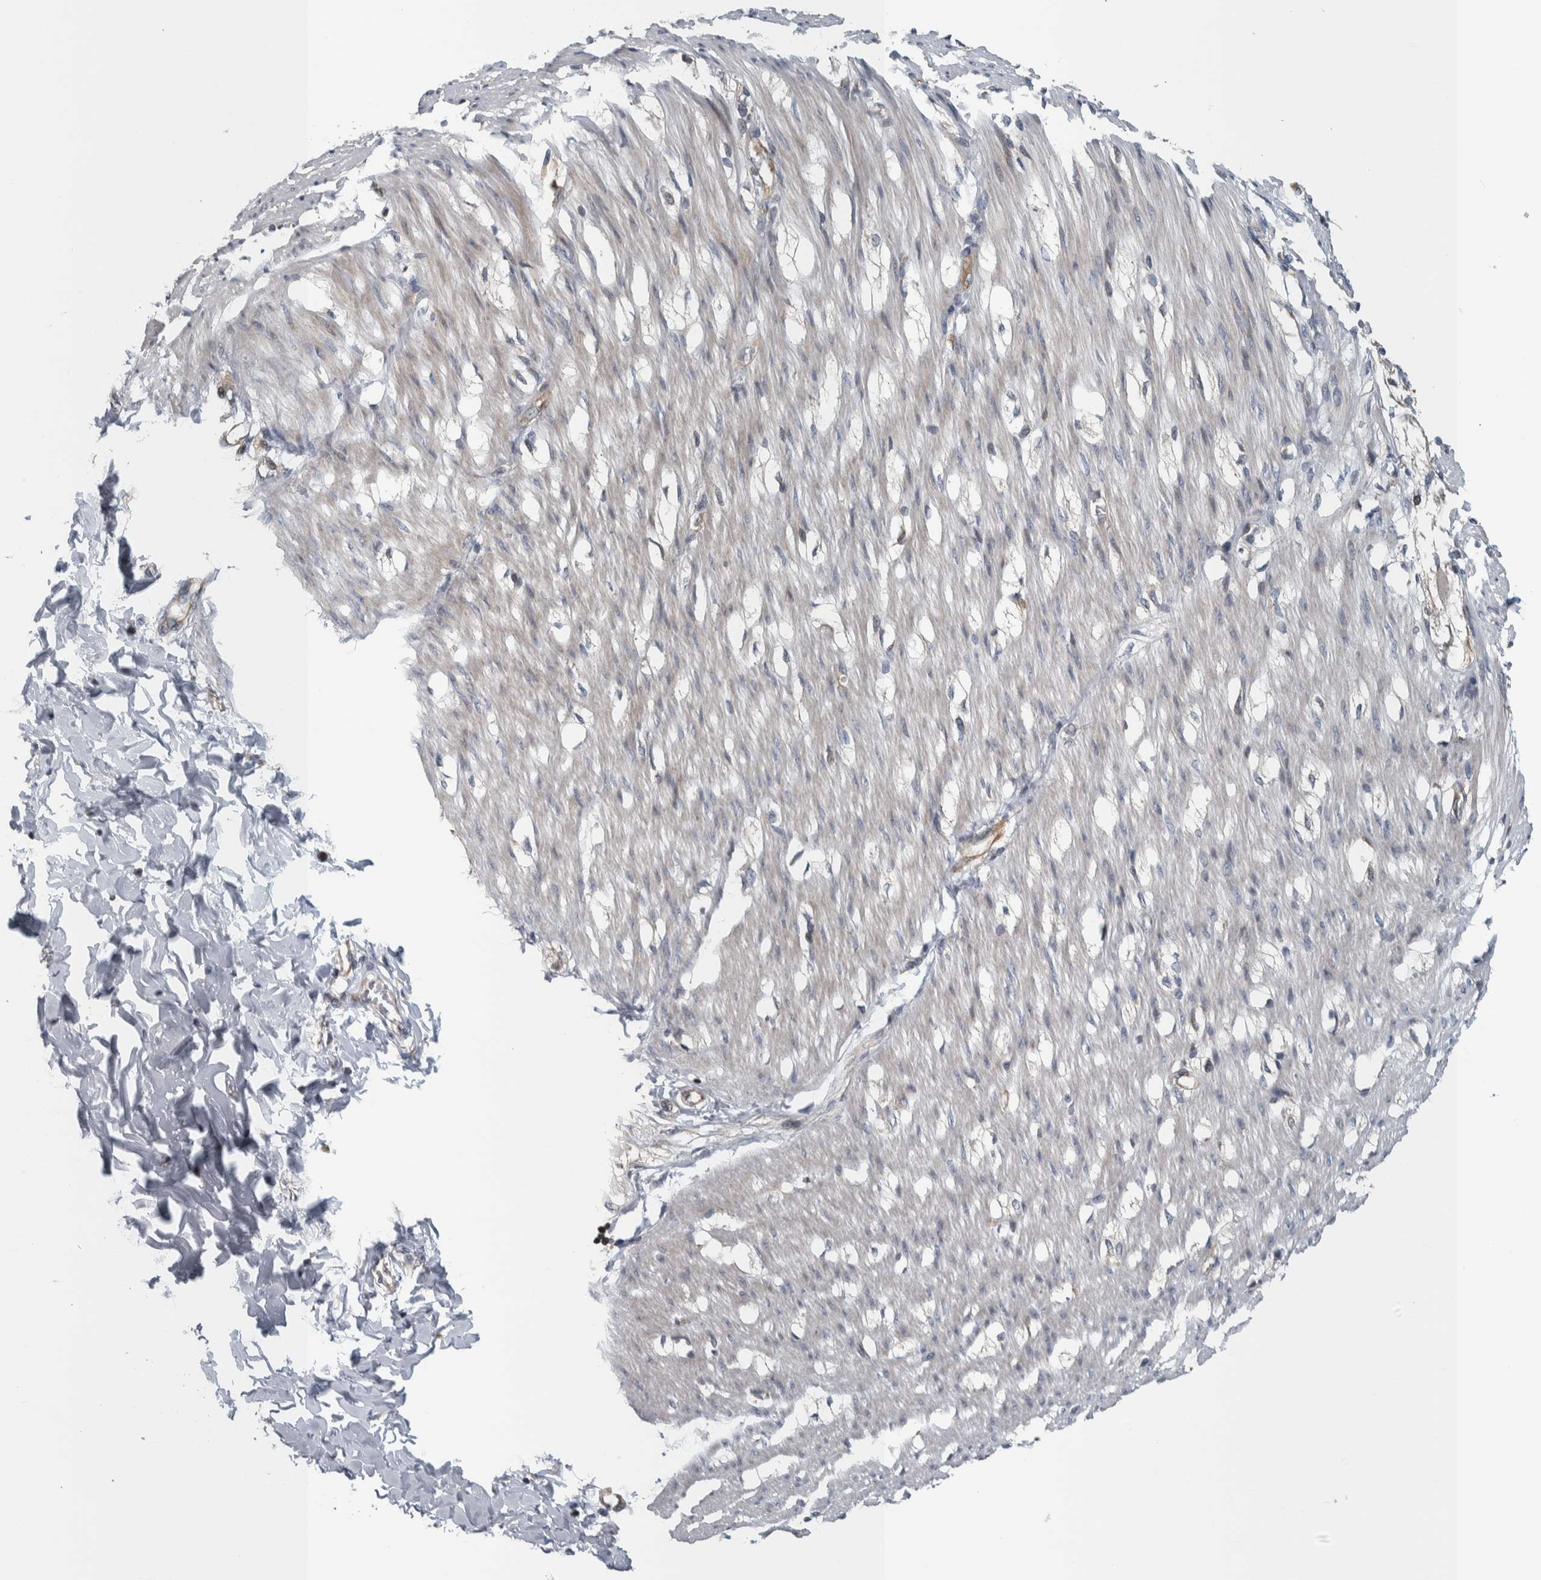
{"staining": {"intensity": "weak", "quantity": "25%-75%", "location": "cytoplasmic/membranous"}, "tissue": "smooth muscle", "cell_type": "Smooth muscle cells", "image_type": "normal", "snomed": [{"axis": "morphology", "description": "Normal tissue, NOS"}, {"axis": "morphology", "description": "Adenocarcinoma, NOS"}, {"axis": "topography", "description": "Smooth muscle"}, {"axis": "topography", "description": "Colon"}], "caption": "Protein staining exhibits weak cytoplasmic/membranous expression in approximately 25%-75% of smooth muscle cells in benign smooth muscle.", "gene": "BAIAP2L1", "patient": {"sex": "male", "age": 14}}